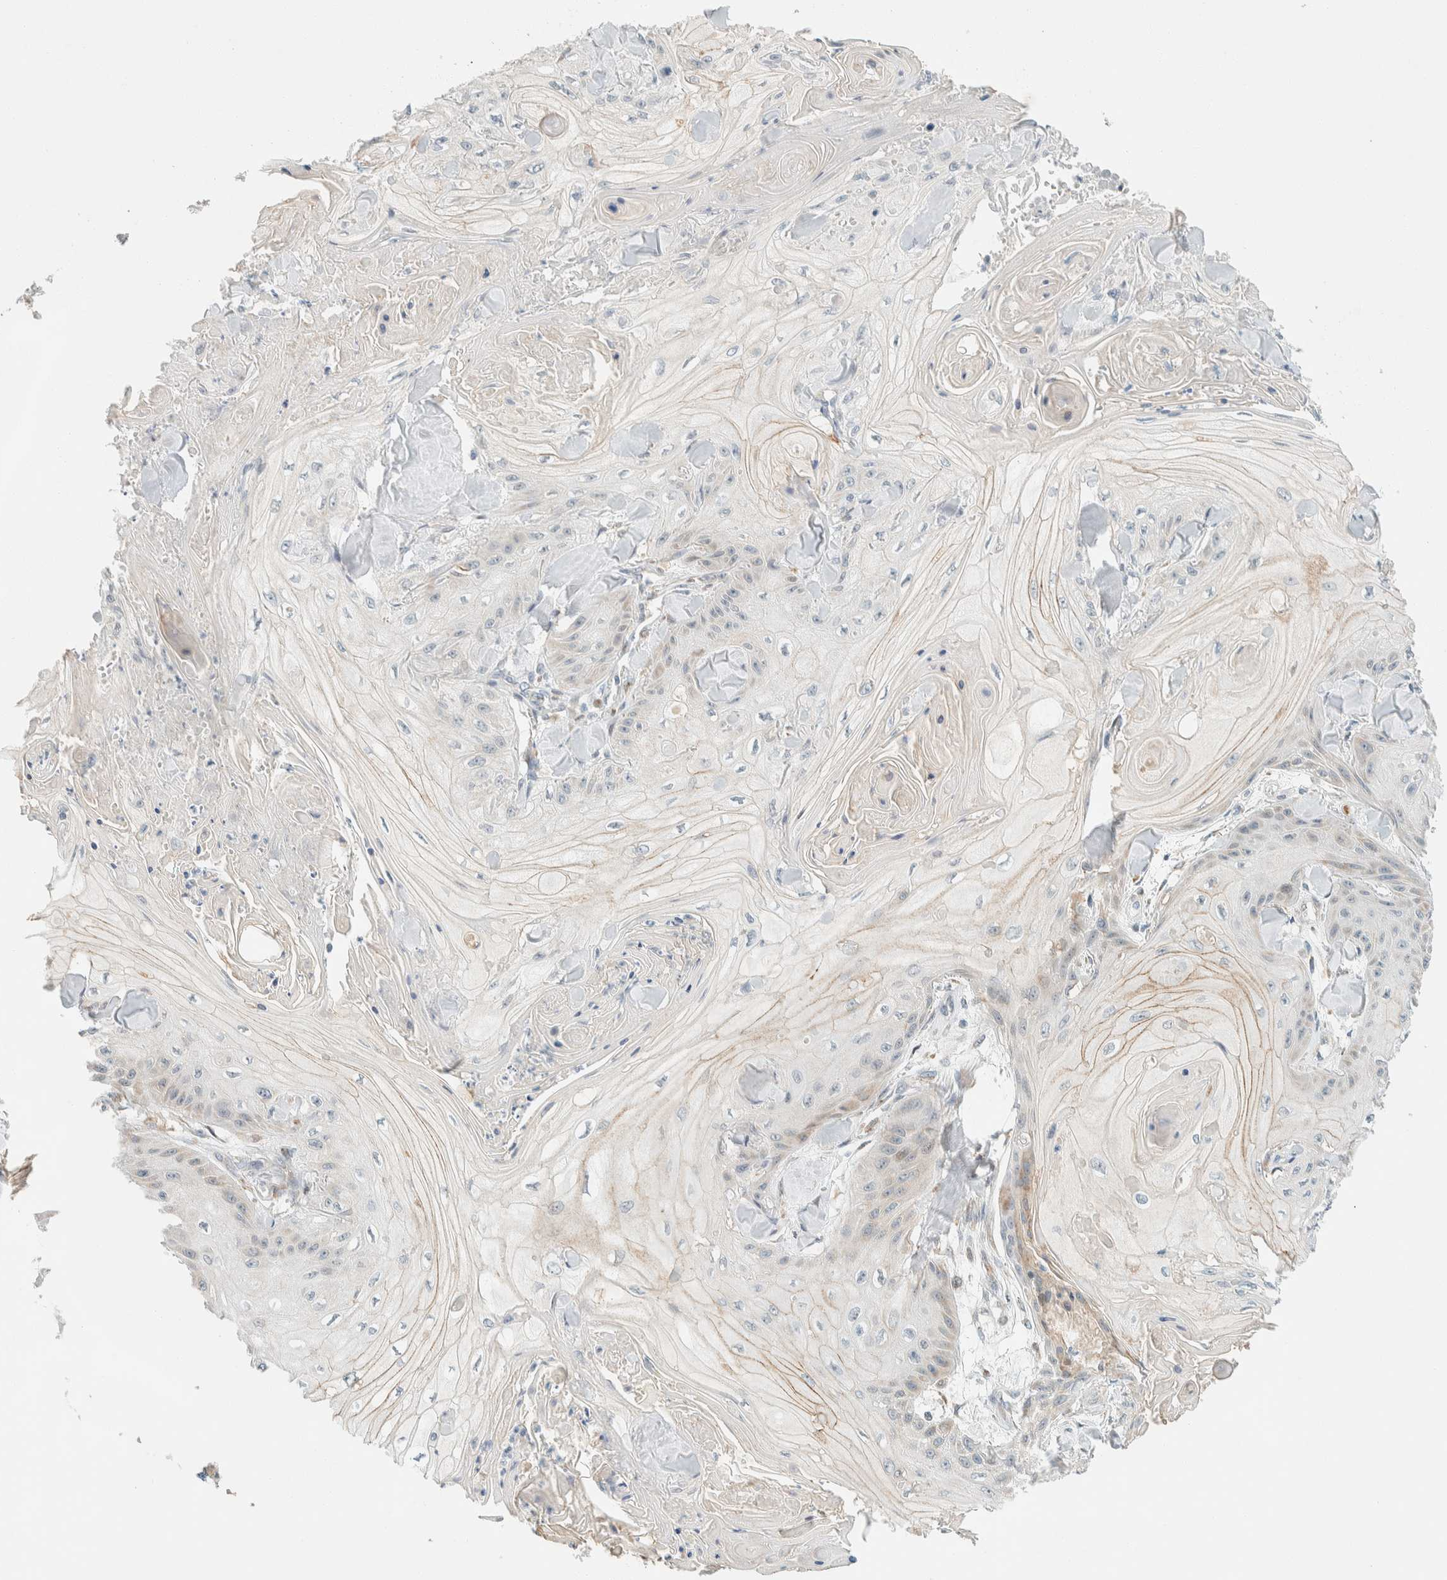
{"staining": {"intensity": "negative", "quantity": "none", "location": "none"}, "tissue": "skin cancer", "cell_type": "Tumor cells", "image_type": "cancer", "snomed": [{"axis": "morphology", "description": "Squamous cell carcinoma, NOS"}, {"axis": "topography", "description": "Skin"}], "caption": "IHC micrograph of skin cancer stained for a protein (brown), which reveals no expression in tumor cells. (Stains: DAB immunohistochemistry (IHC) with hematoxylin counter stain, Microscopy: brightfield microscopy at high magnification).", "gene": "SUMF2", "patient": {"sex": "male", "age": 74}}